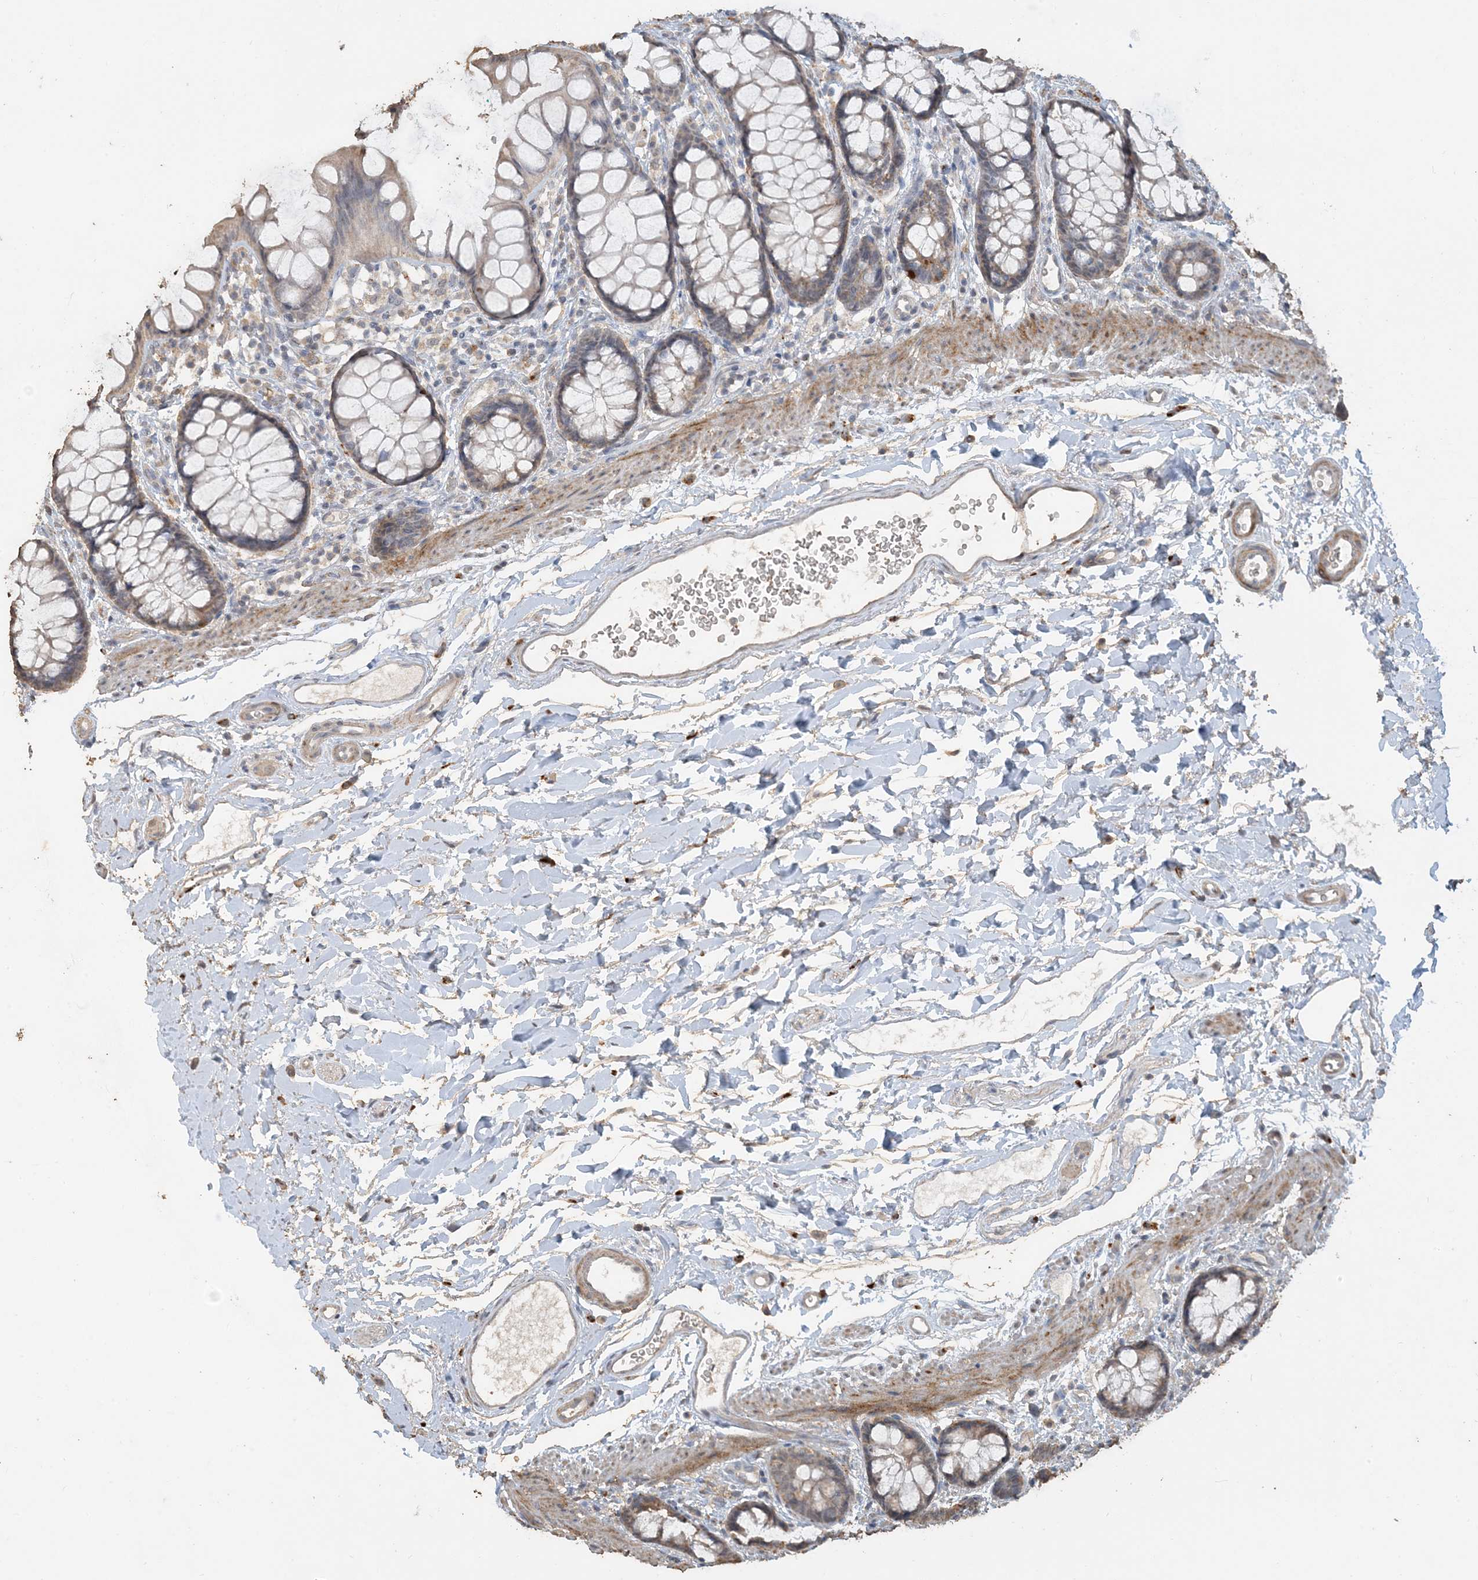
{"staining": {"intensity": "moderate", "quantity": "<25%", "location": "cytoplasmic/membranous"}, "tissue": "rectum", "cell_type": "Glandular cells", "image_type": "normal", "snomed": [{"axis": "morphology", "description": "Normal tissue, NOS"}, {"axis": "topography", "description": "Rectum"}], "caption": "Immunohistochemical staining of benign rectum demonstrates moderate cytoplasmic/membranous protein positivity in approximately <25% of glandular cells. The staining was performed using DAB to visualize the protein expression in brown, while the nuclei were stained in blue with hematoxylin (Magnification: 20x).", "gene": "SFMBT2", "patient": {"sex": "female", "age": 65}}